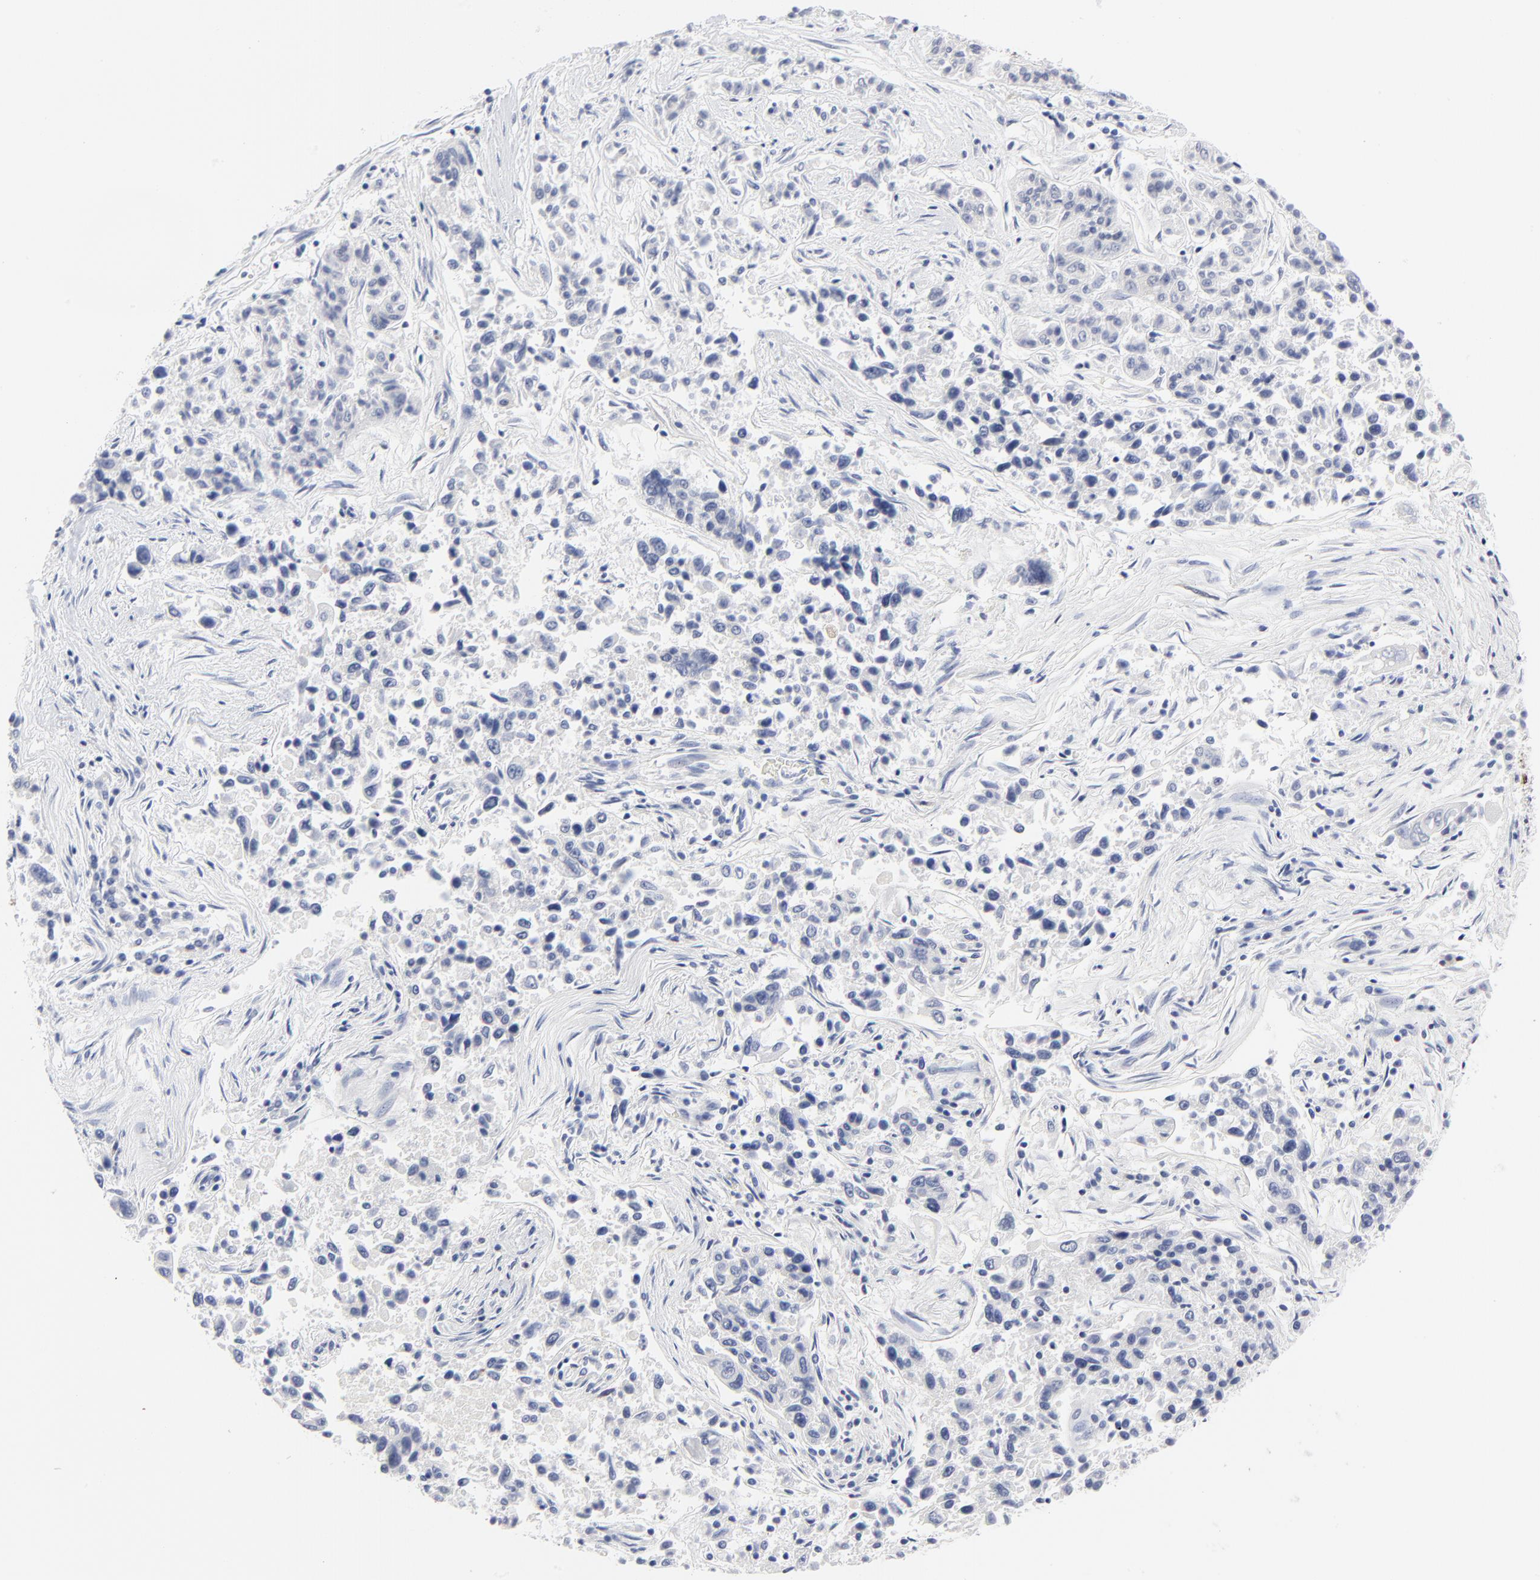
{"staining": {"intensity": "strong", "quantity": "<25%", "location": "cytoplasmic/membranous,nuclear"}, "tissue": "lung cancer", "cell_type": "Tumor cells", "image_type": "cancer", "snomed": [{"axis": "morphology", "description": "Adenocarcinoma, NOS"}, {"axis": "topography", "description": "Lung"}], "caption": "Immunohistochemistry (IHC) staining of lung cancer (adenocarcinoma), which shows medium levels of strong cytoplasmic/membranous and nuclear staining in approximately <25% of tumor cells indicating strong cytoplasmic/membranous and nuclear protein positivity. The staining was performed using DAB (3,3'-diaminobenzidine) (brown) for protein detection and nuclei were counterstained in hematoxylin (blue).", "gene": "CDK1", "patient": {"sex": "male", "age": 84}}